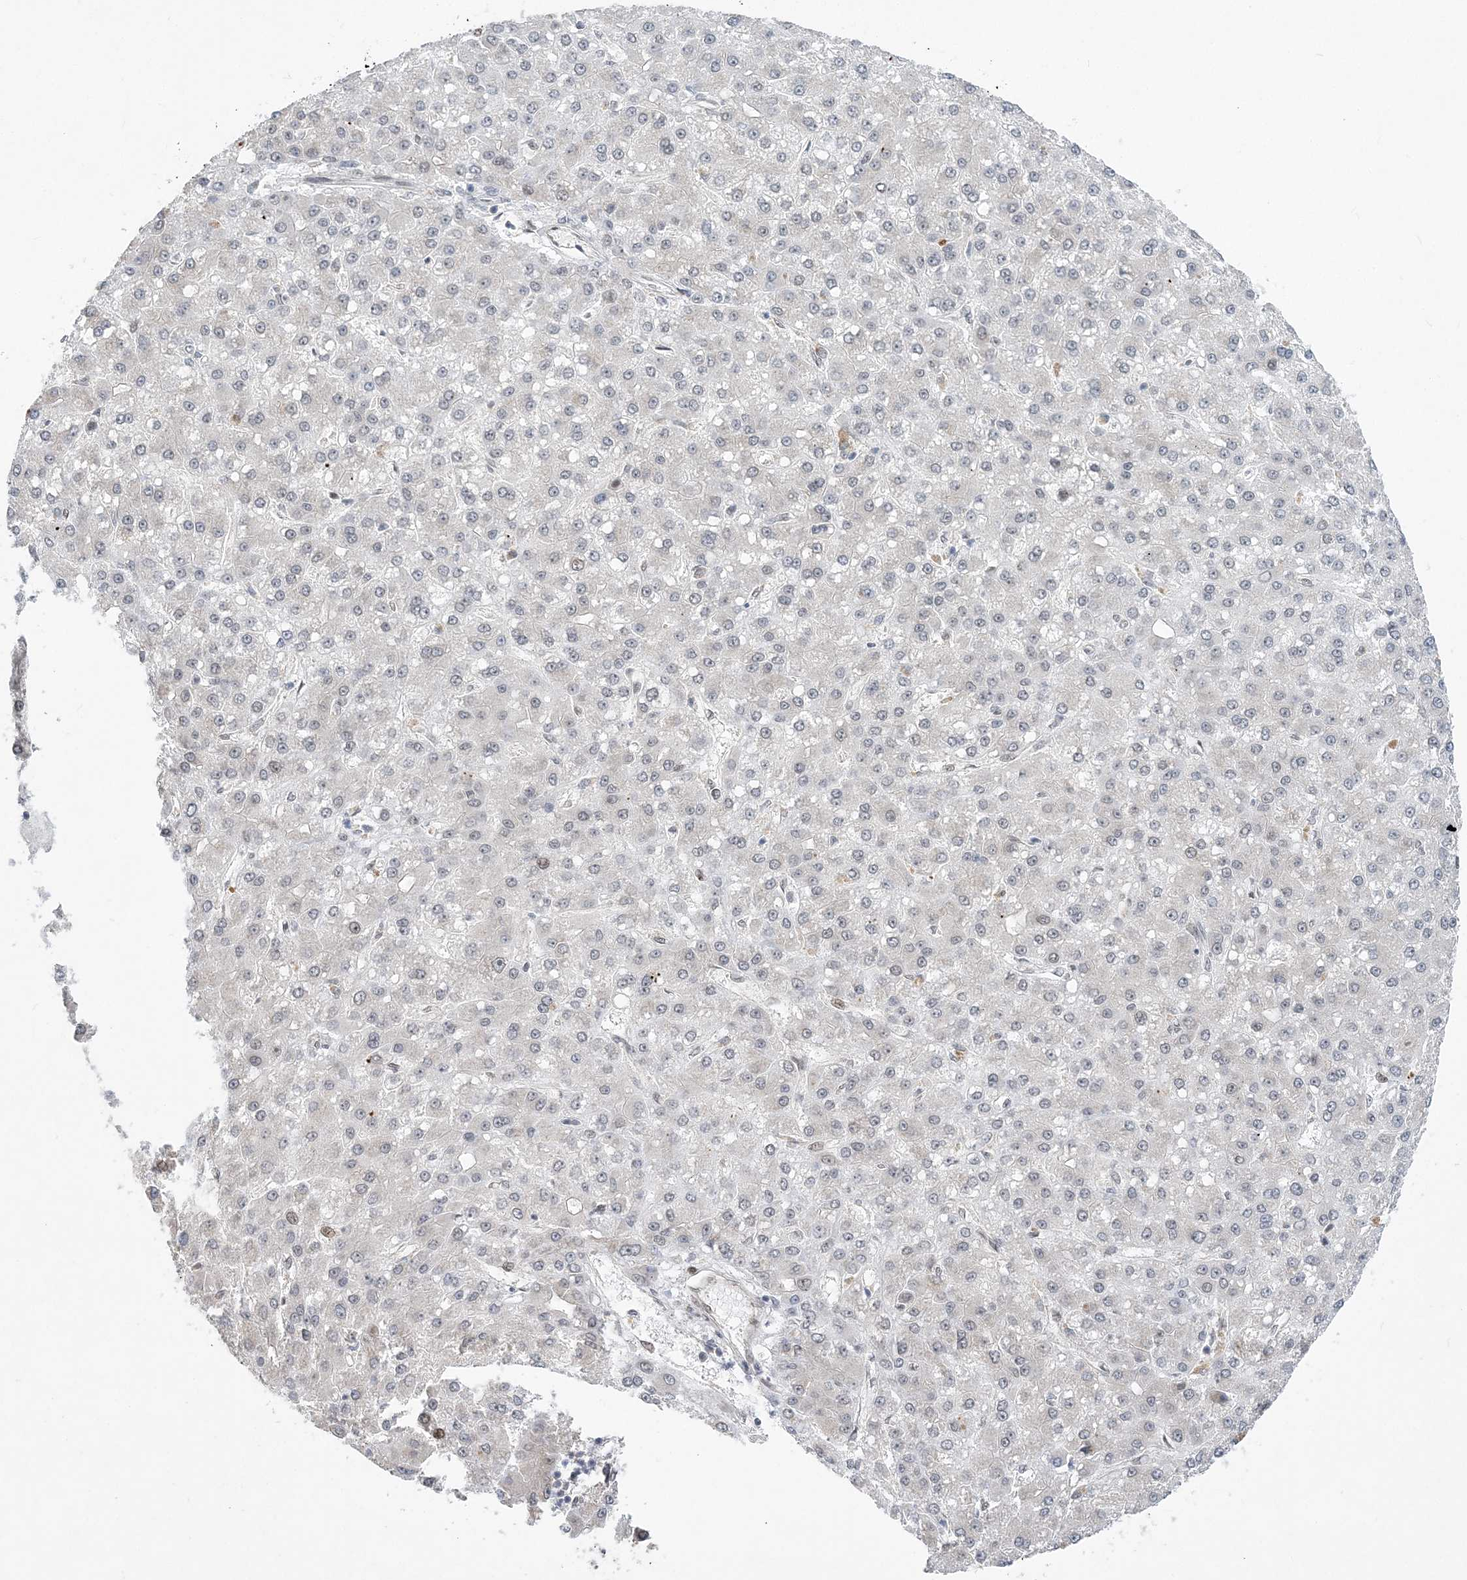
{"staining": {"intensity": "negative", "quantity": "none", "location": "none"}, "tissue": "liver cancer", "cell_type": "Tumor cells", "image_type": "cancer", "snomed": [{"axis": "morphology", "description": "Carcinoma, Hepatocellular, NOS"}, {"axis": "topography", "description": "Liver"}], "caption": "High power microscopy image of an immunohistochemistry histopathology image of liver cancer (hepatocellular carcinoma), revealing no significant expression in tumor cells.", "gene": "WAC", "patient": {"sex": "male", "age": 67}}